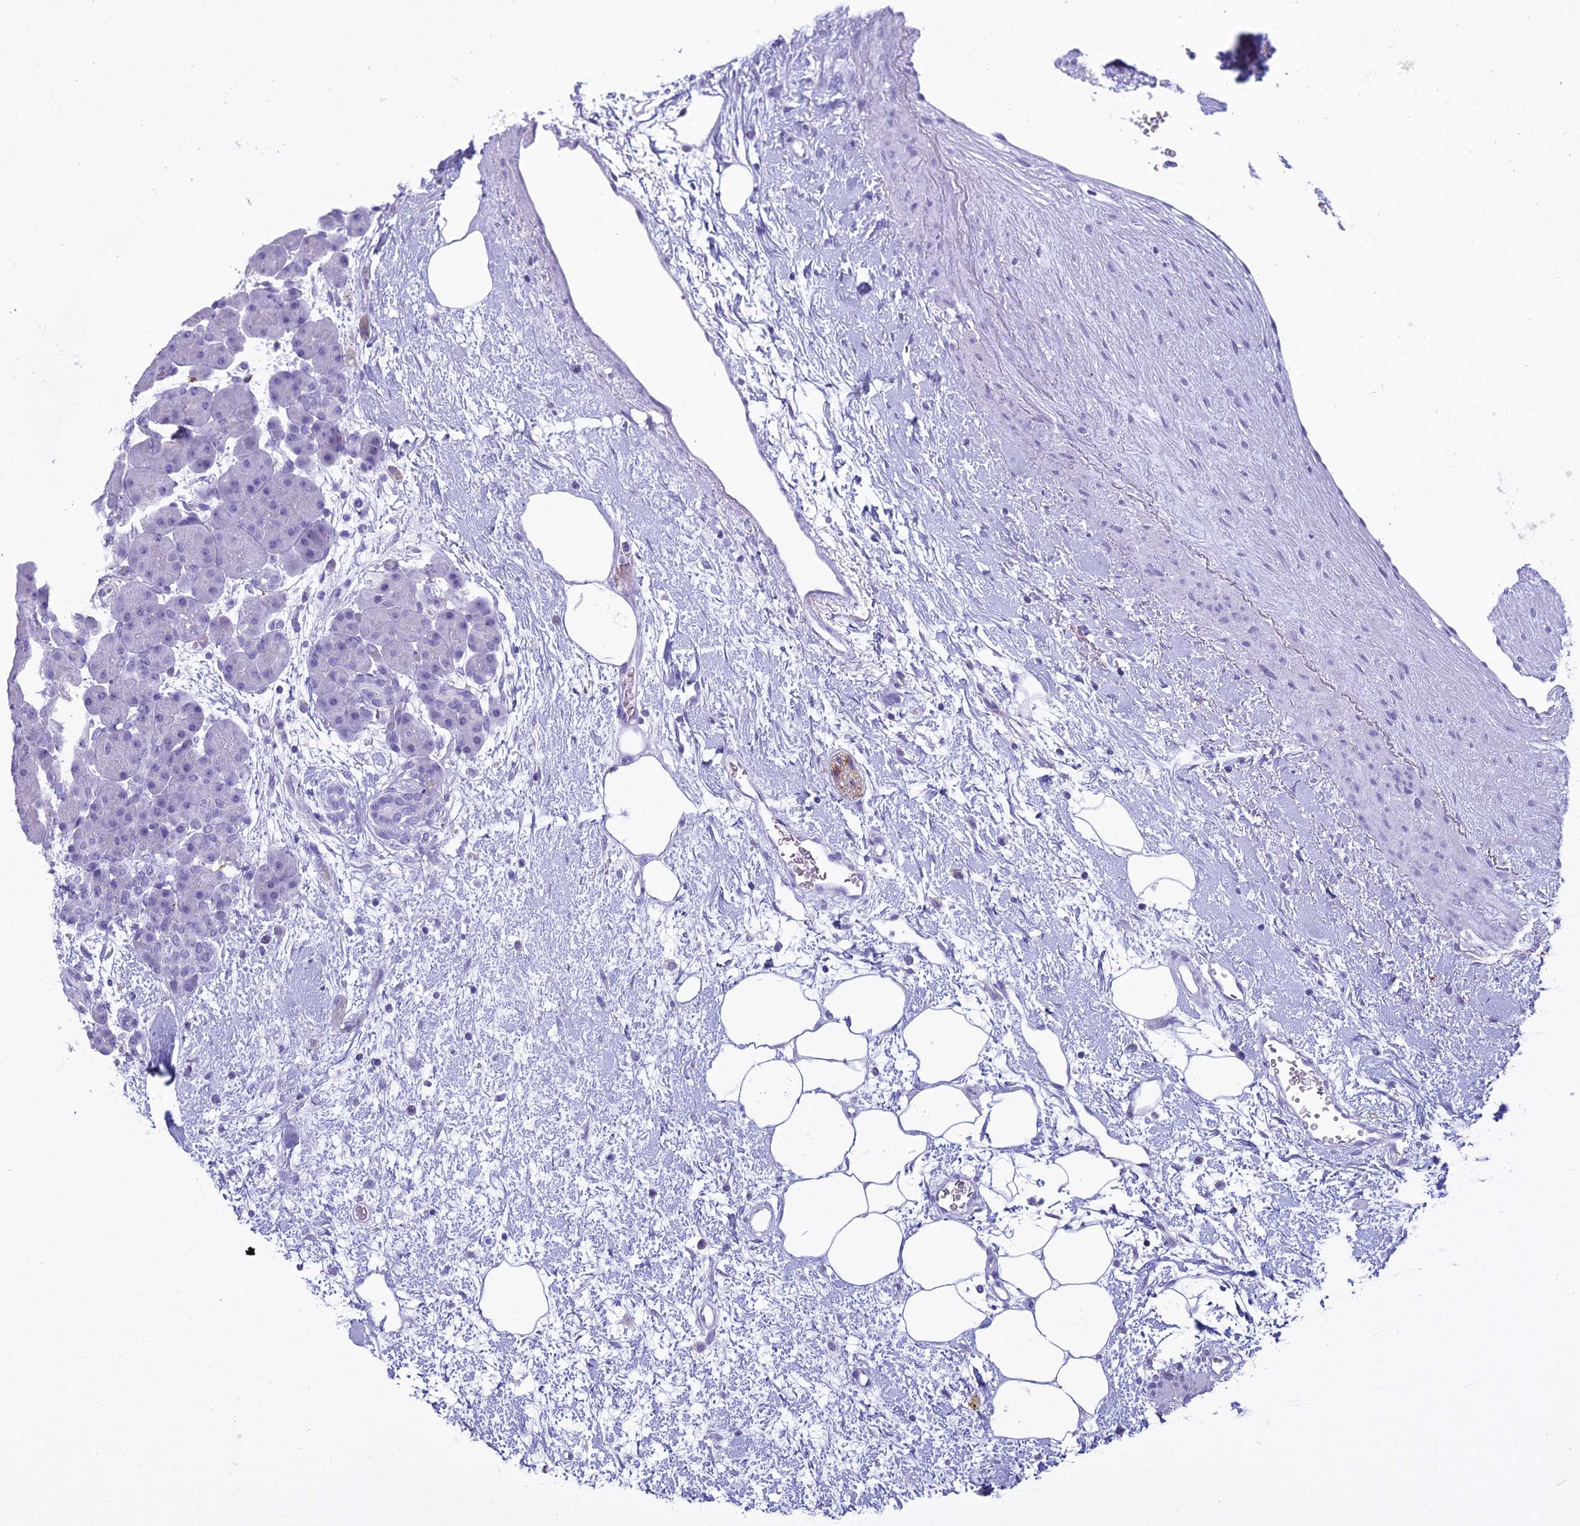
{"staining": {"intensity": "negative", "quantity": "none", "location": "none"}, "tissue": "pancreas", "cell_type": "Exocrine glandular cells", "image_type": "normal", "snomed": [{"axis": "morphology", "description": "Normal tissue, NOS"}, {"axis": "topography", "description": "Pancreas"}], "caption": "The histopathology image demonstrates no staining of exocrine glandular cells in normal pancreas.", "gene": "MAP6", "patient": {"sex": "male", "age": 66}}